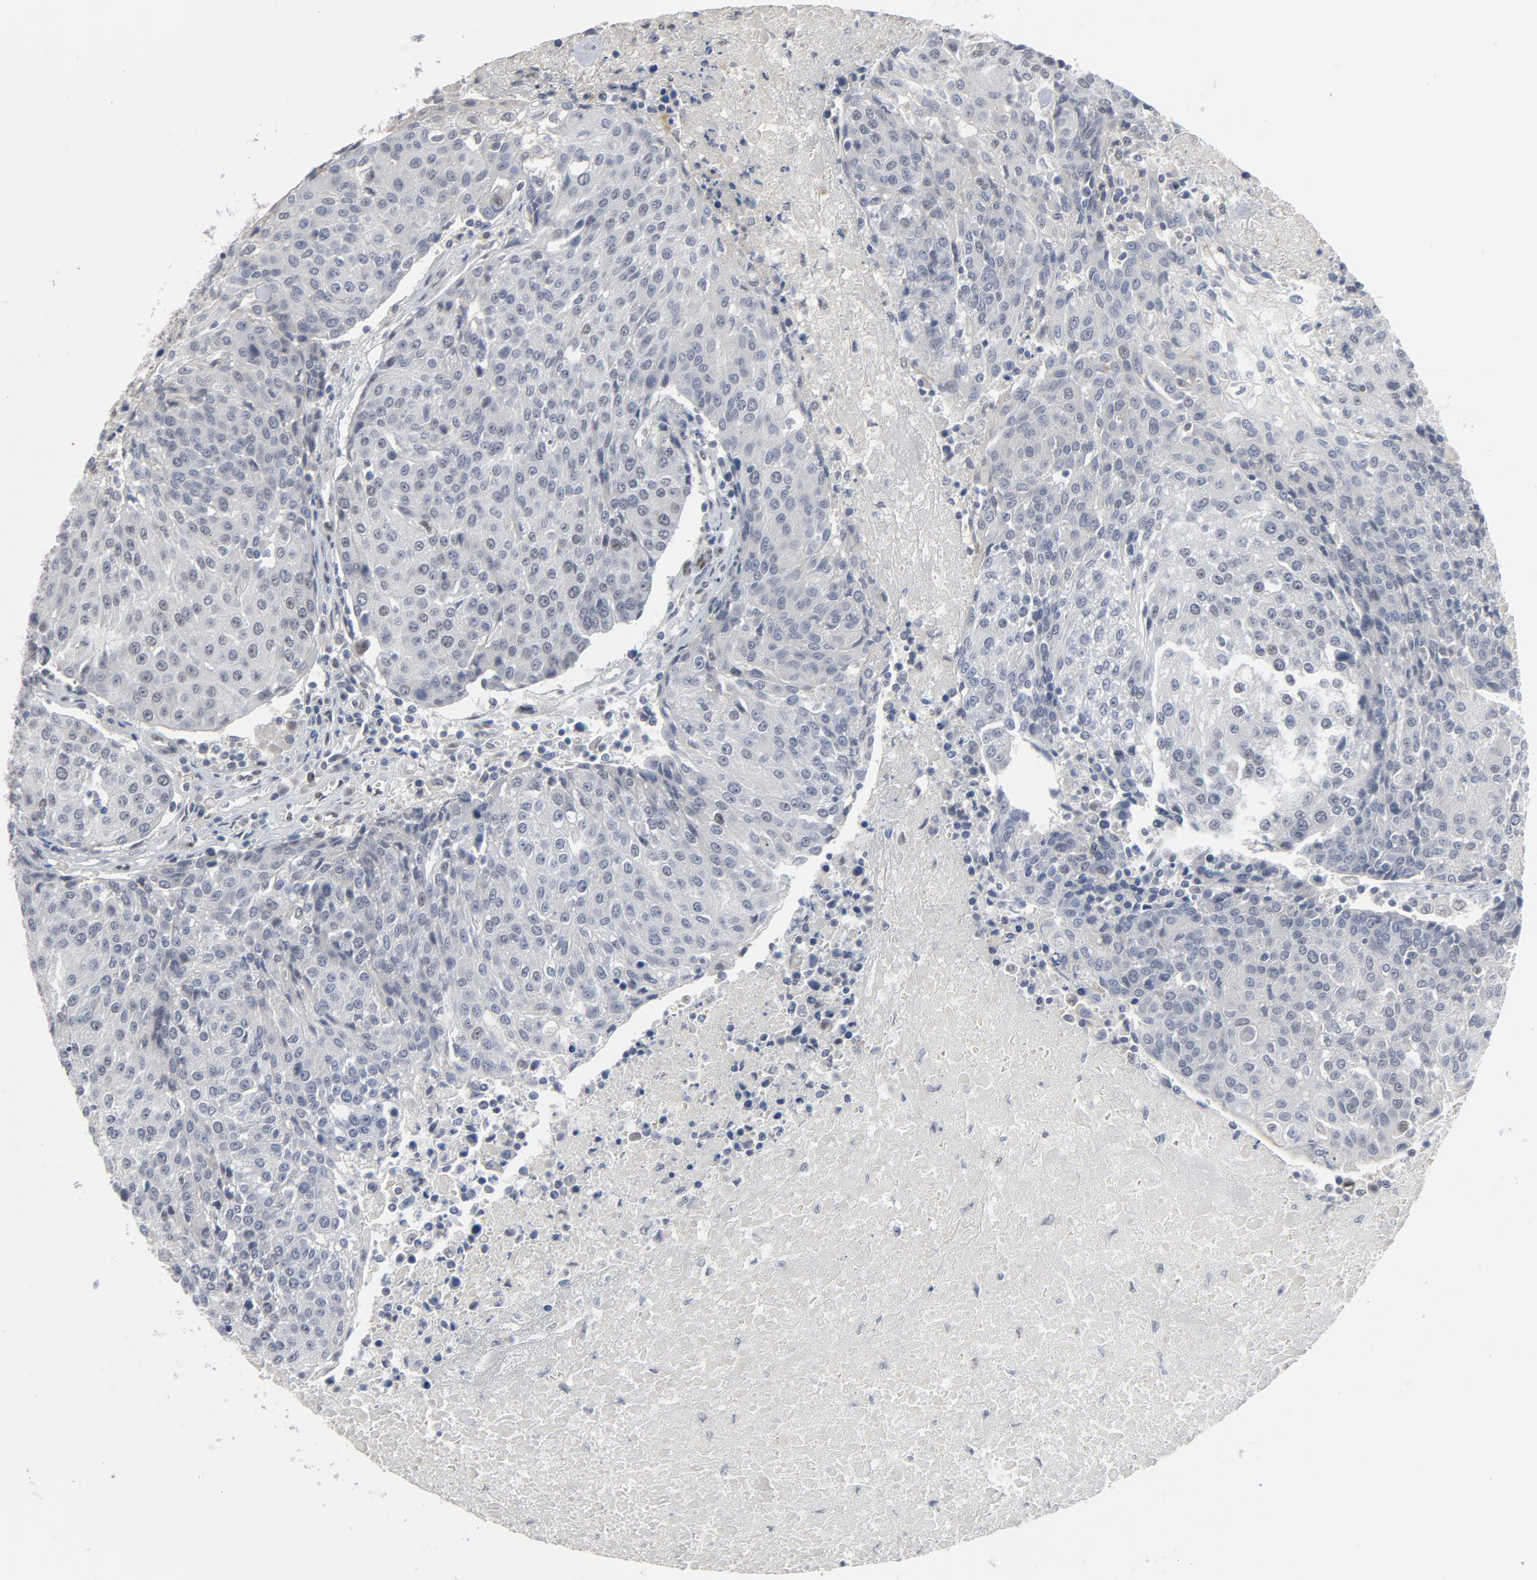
{"staining": {"intensity": "negative", "quantity": "none", "location": "none"}, "tissue": "urothelial cancer", "cell_type": "Tumor cells", "image_type": "cancer", "snomed": [{"axis": "morphology", "description": "Urothelial carcinoma, High grade"}, {"axis": "topography", "description": "Urinary bladder"}], "caption": "The micrograph exhibits no staining of tumor cells in urothelial cancer.", "gene": "ATF7", "patient": {"sex": "female", "age": 85}}